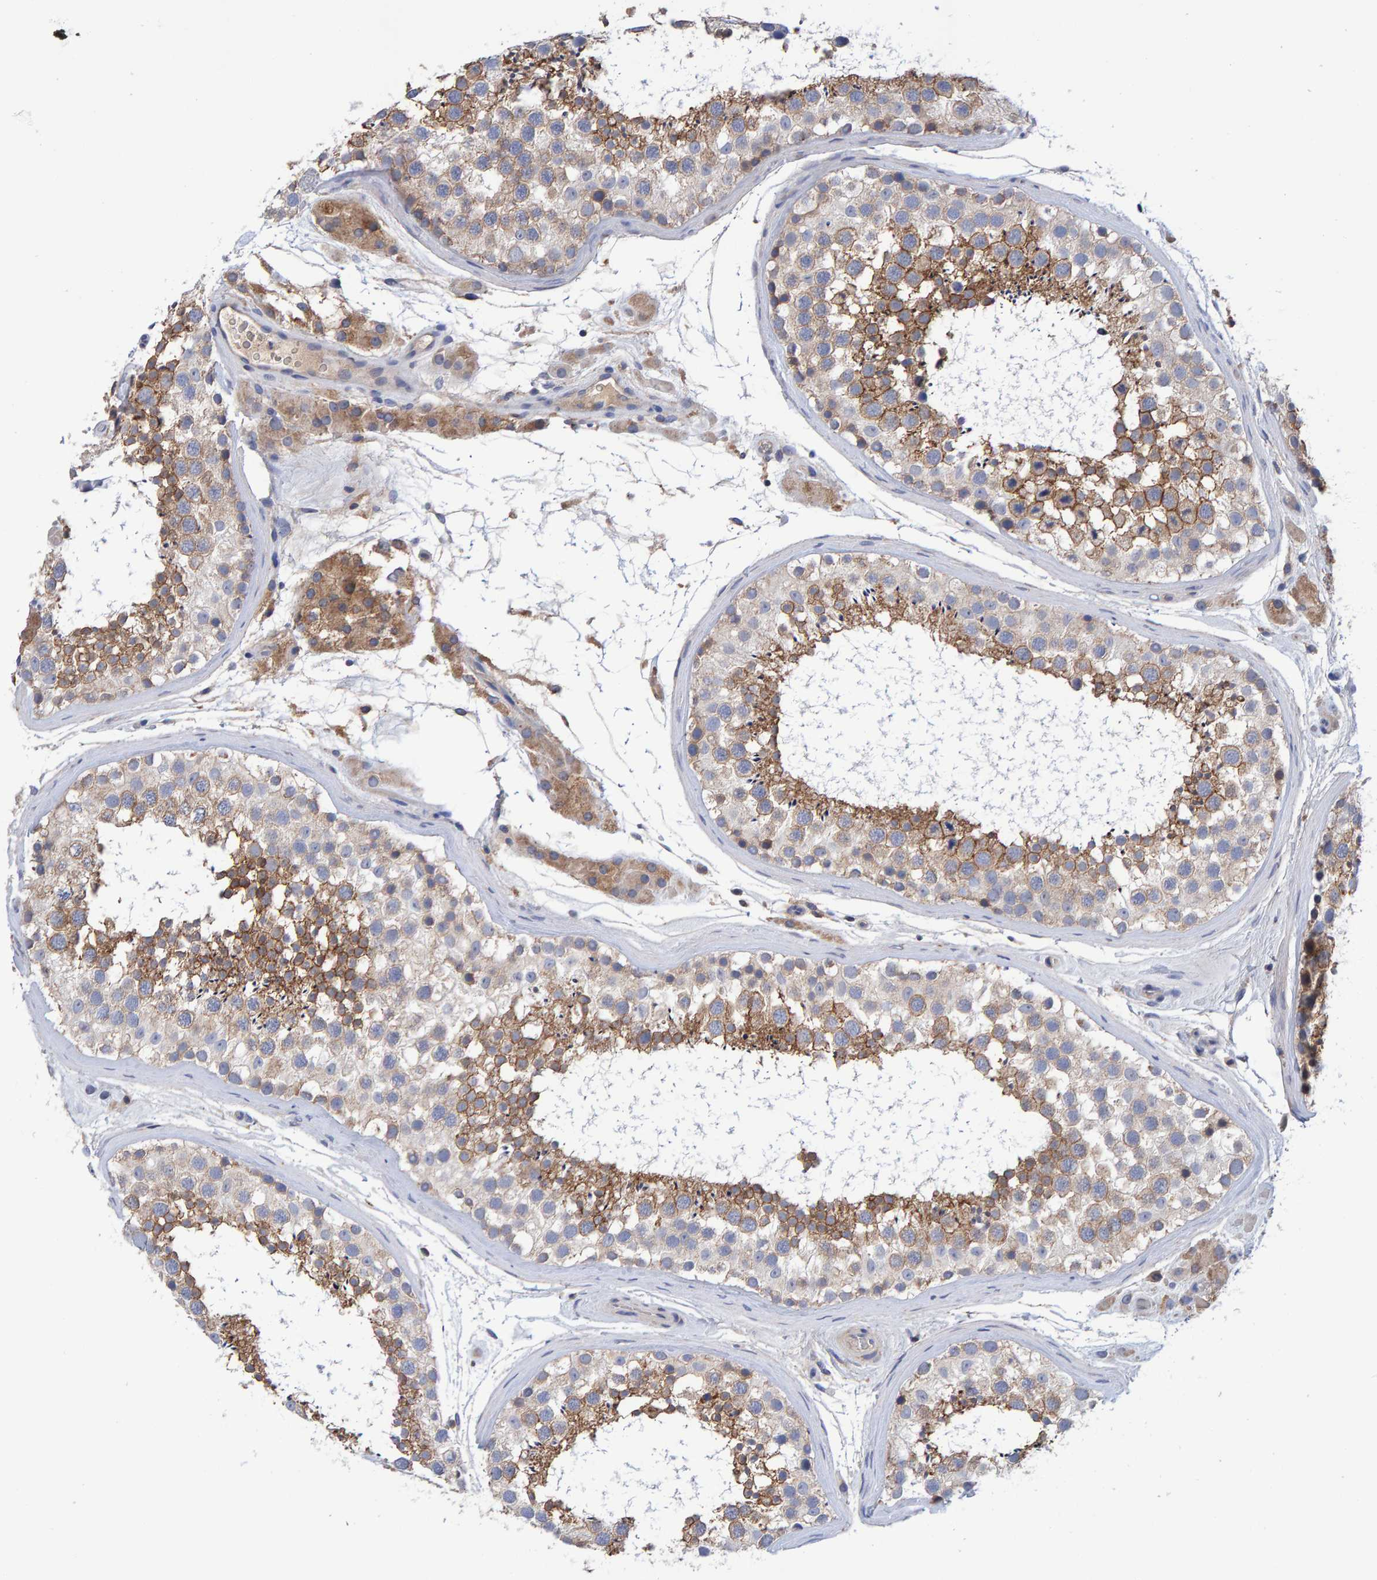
{"staining": {"intensity": "moderate", "quantity": "25%-75%", "location": "cytoplasmic/membranous"}, "tissue": "testis", "cell_type": "Cells in seminiferous ducts", "image_type": "normal", "snomed": [{"axis": "morphology", "description": "Normal tissue, NOS"}, {"axis": "topography", "description": "Testis"}], "caption": "Immunohistochemistry photomicrograph of normal testis: testis stained using immunohistochemistry displays medium levels of moderate protein expression localized specifically in the cytoplasmic/membranous of cells in seminiferous ducts, appearing as a cytoplasmic/membranous brown color.", "gene": "EFR3A", "patient": {"sex": "male", "age": 46}}